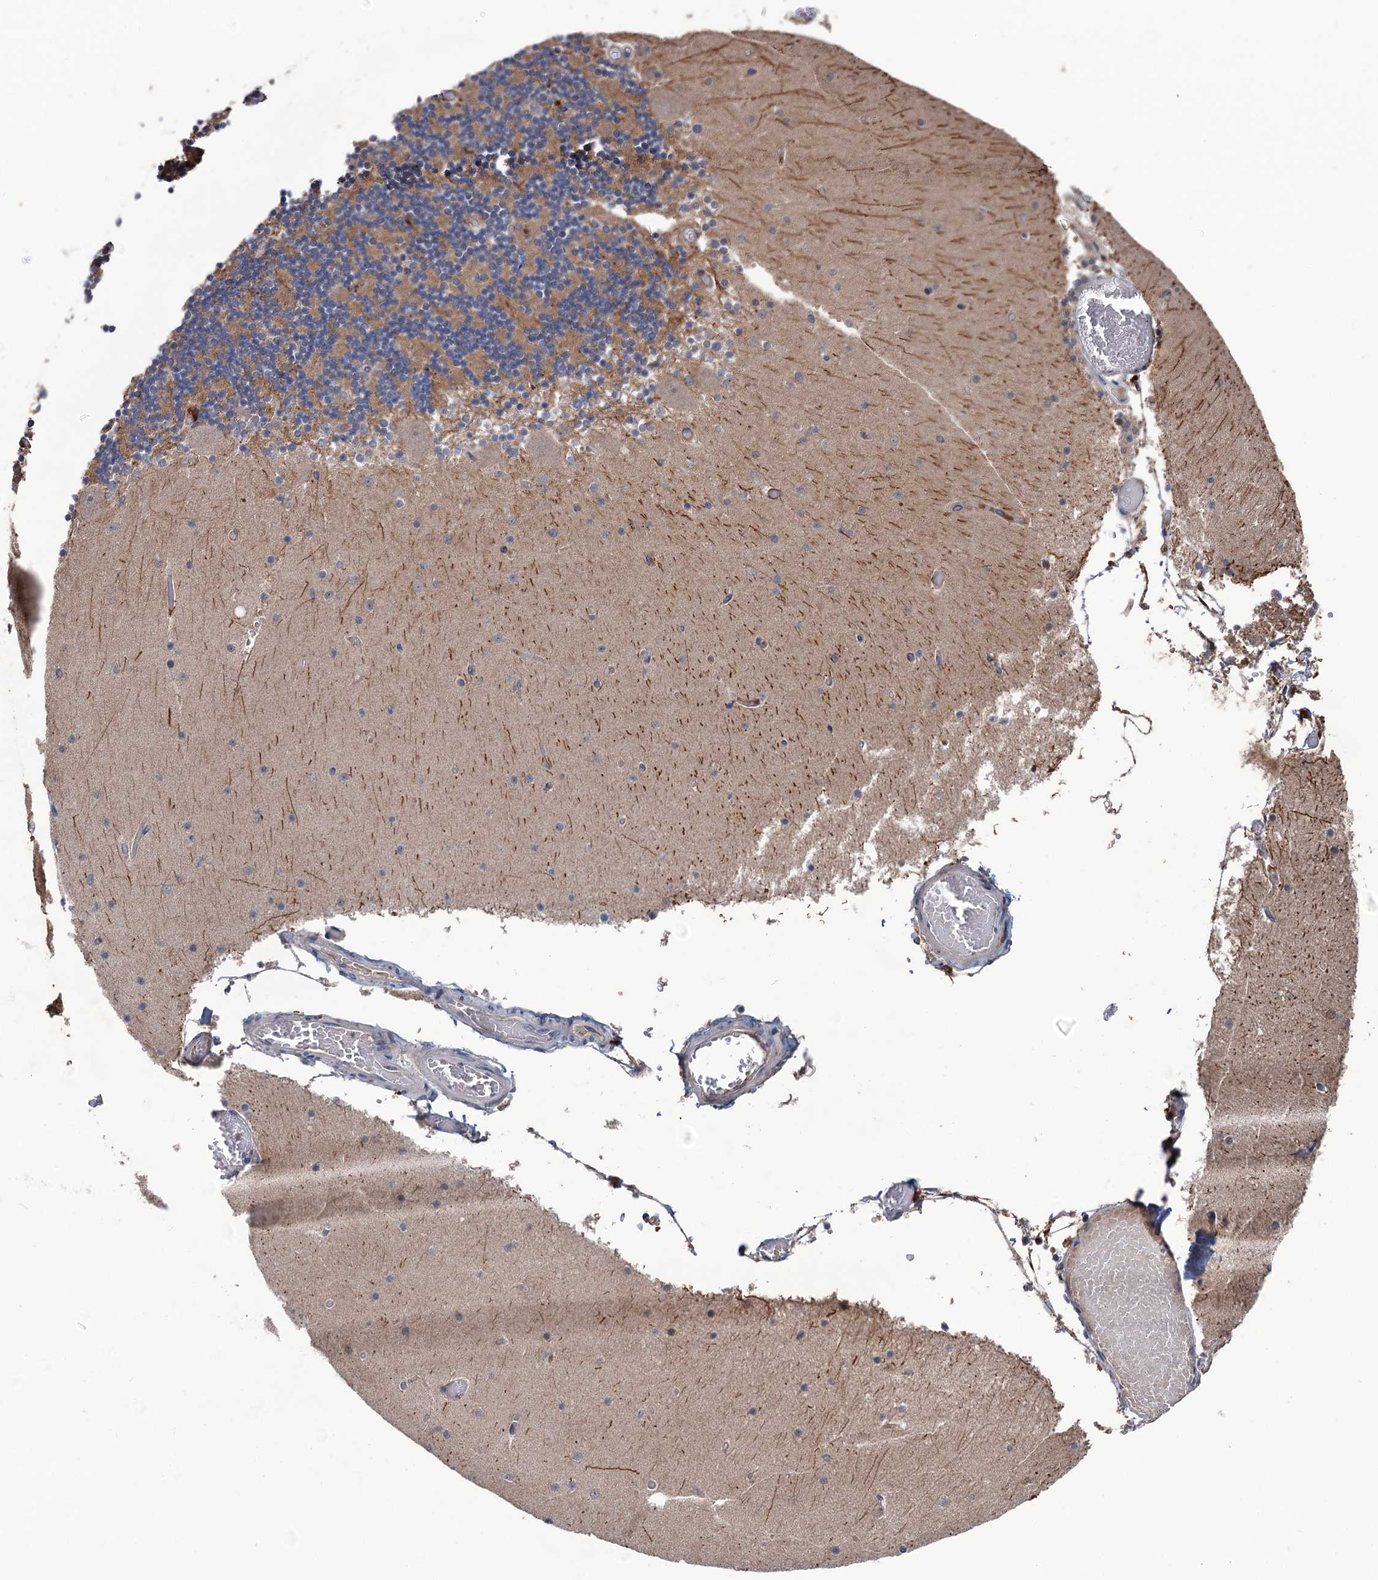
{"staining": {"intensity": "moderate", "quantity": "<25%", "location": "cytoplasmic/membranous"}, "tissue": "cerebellum", "cell_type": "Cells in granular layer", "image_type": "normal", "snomed": [{"axis": "morphology", "description": "Normal tissue, NOS"}, {"axis": "topography", "description": "Cerebellum"}], "caption": "Cerebellum stained with DAB (3,3'-diaminobenzidine) immunohistochemistry (IHC) shows low levels of moderate cytoplasmic/membranous positivity in about <25% of cells in granular layer.", "gene": "ZNF438", "patient": {"sex": "female", "age": 28}}